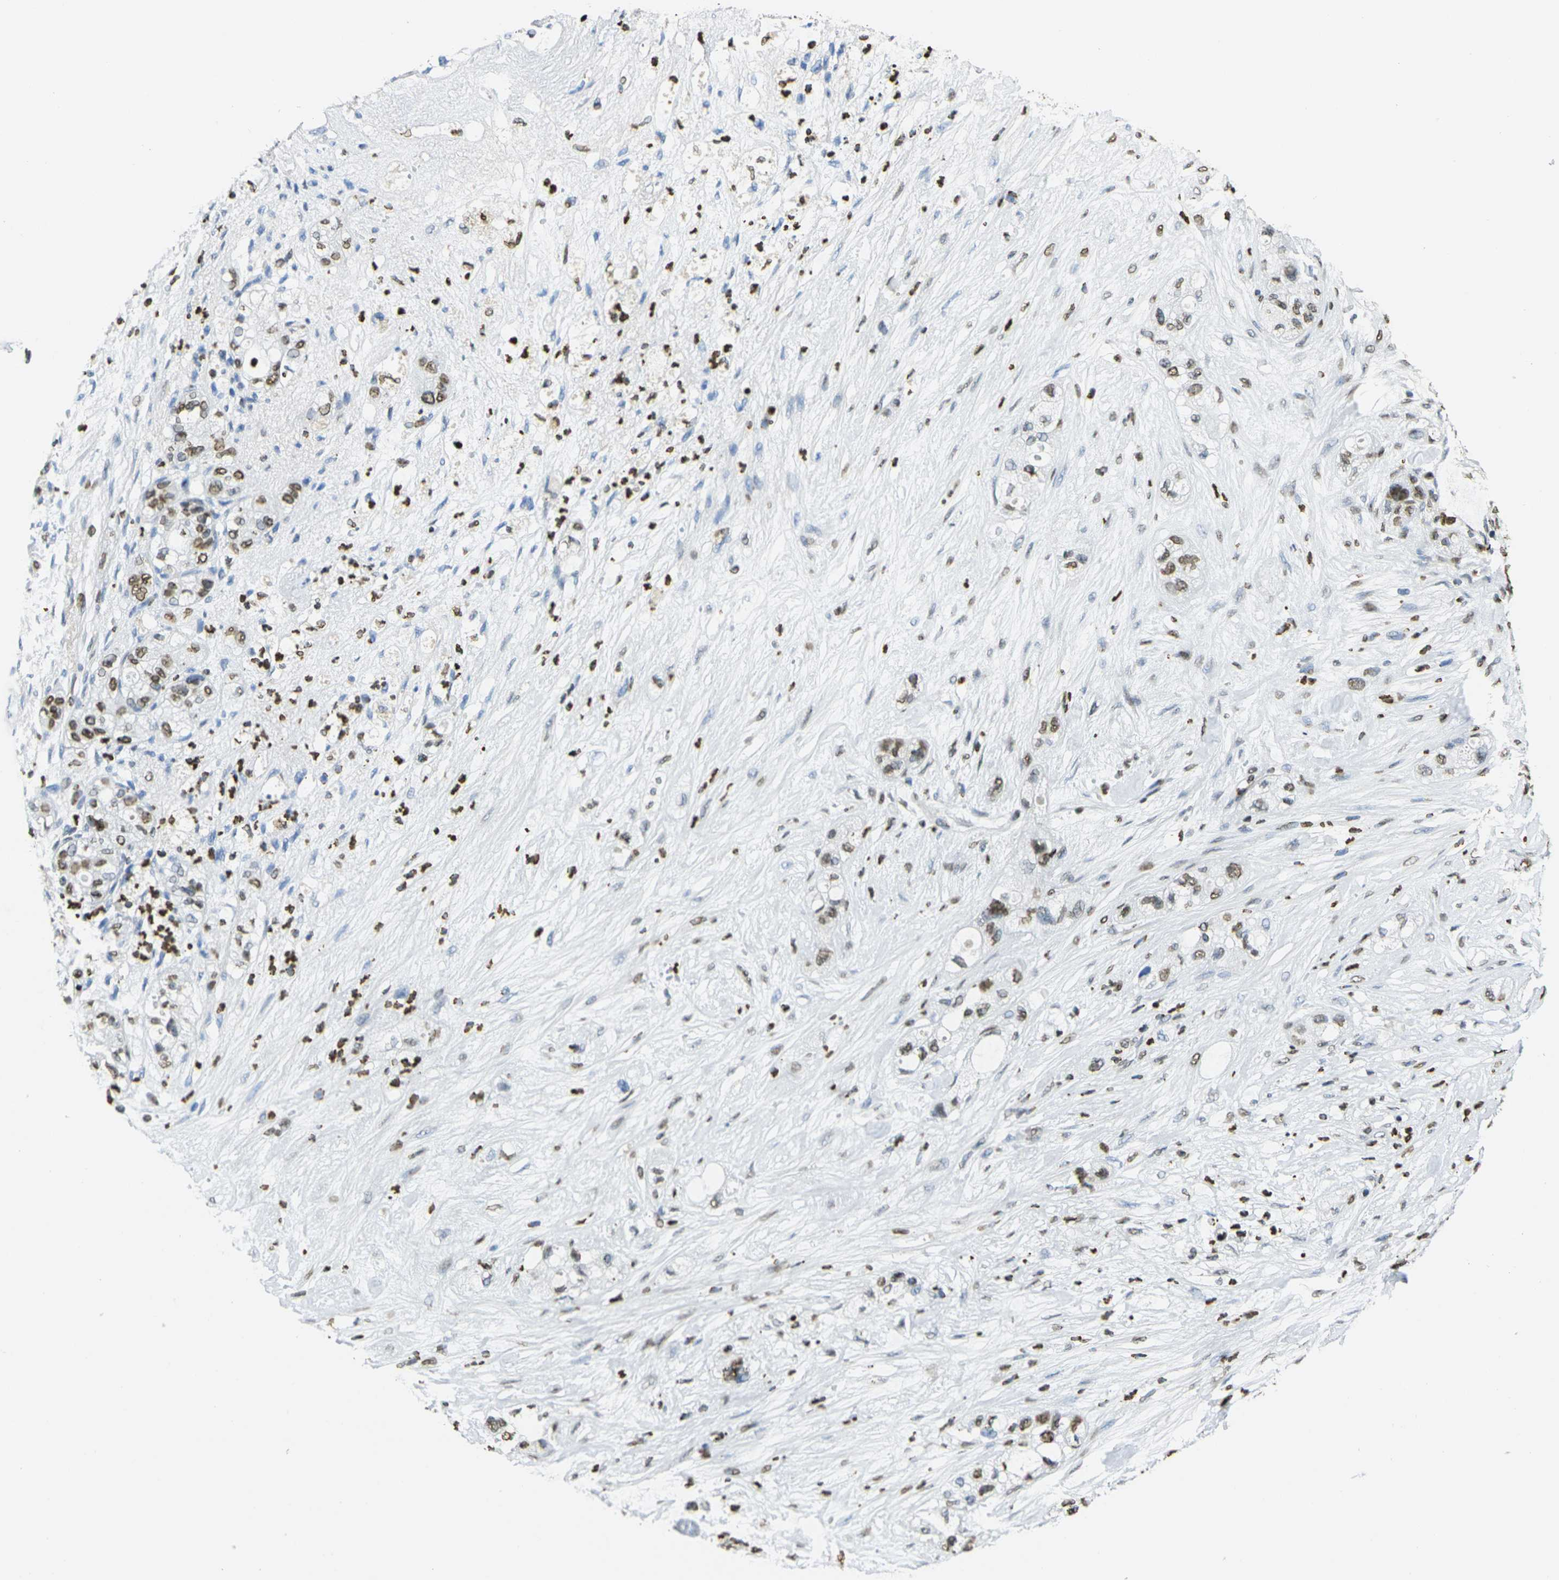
{"staining": {"intensity": "strong", "quantity": "25%-75%", "location": "nuclear"}, "tissue": "pancreatic cancer", "cell_type": "Tumor cells", "image_type": "cancer", "snomed": [{"axis": "morphology", "description": "Adenocarcinoma, NOS"}, {"axis": "topography", "description": "Pancreas"}], "caption": "The immunohistochemical stain shows strong nuclear expression in tumor cells of pancreatic cancer tissue. (brown staining indicates protein expression, while blue staining denotes nuclei).", "gene": "DRAXIN", "patient": {"sex": "female", "age": 78}}